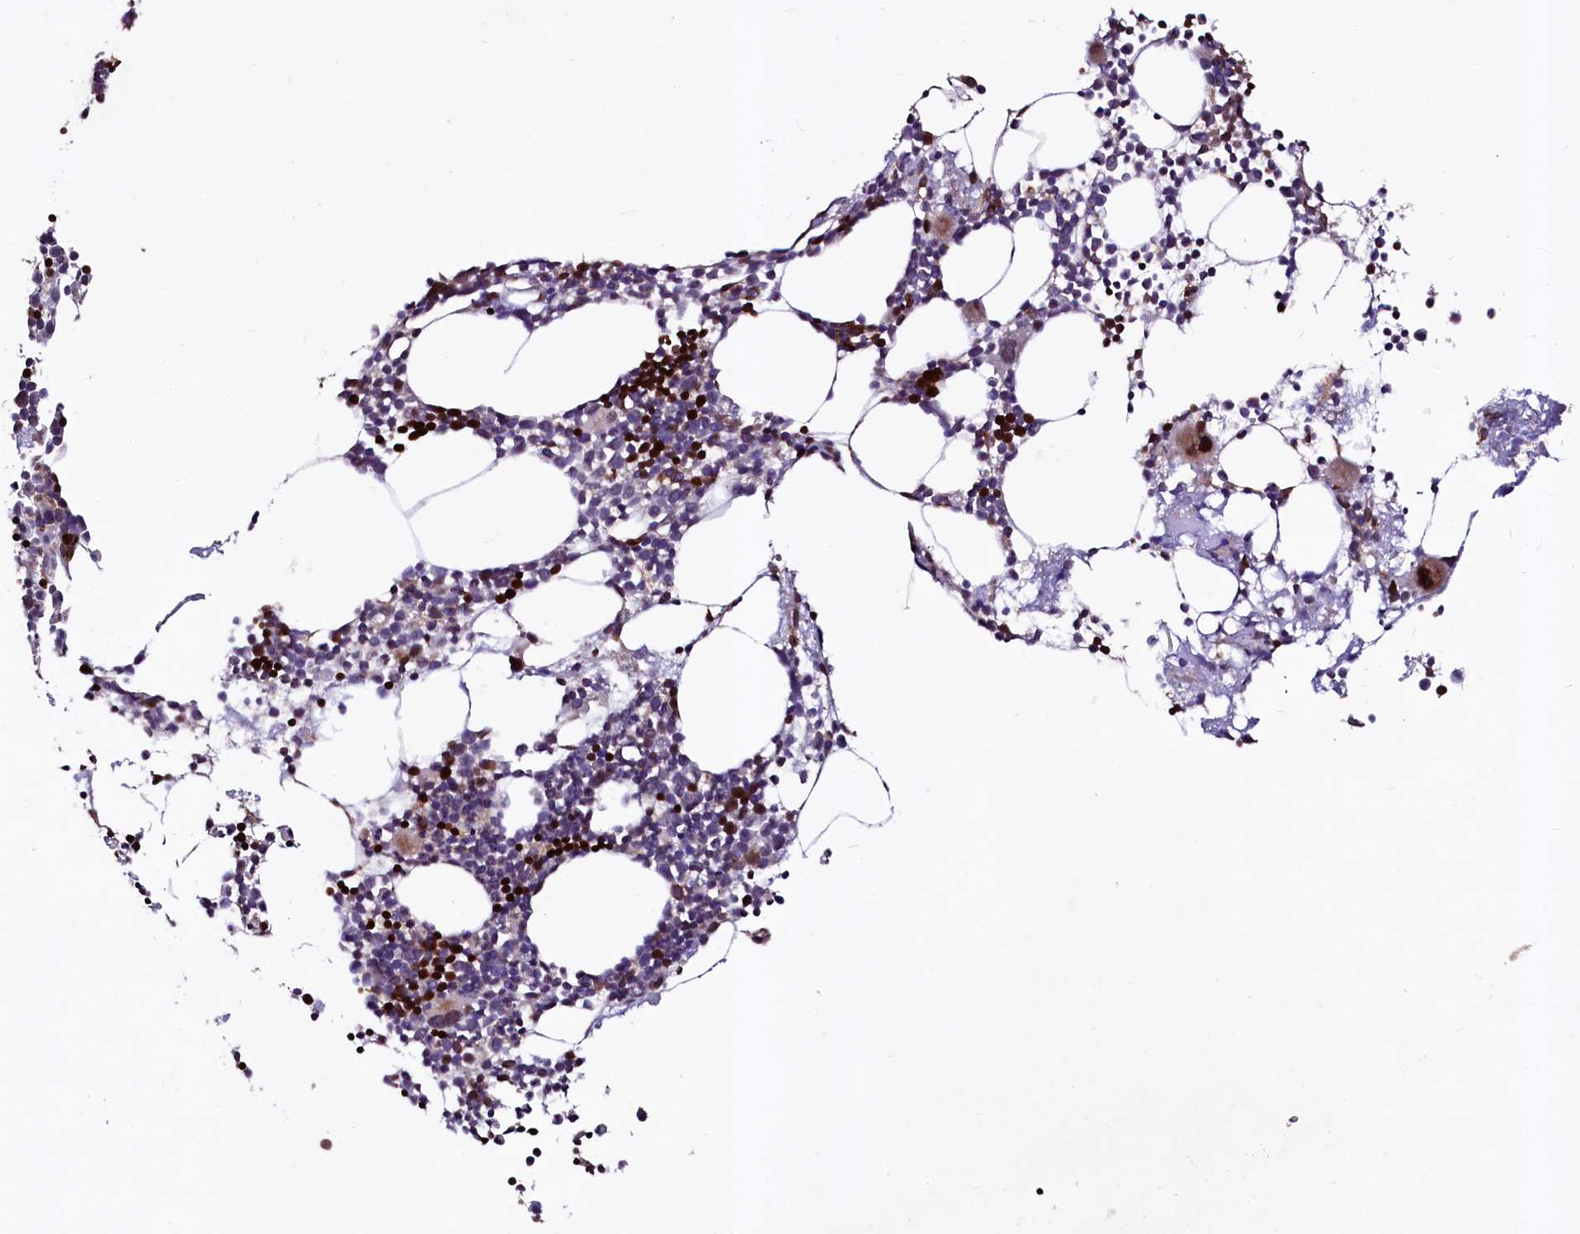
{"staining": {"intensity": "strong", "quantity": "25%-75%", "location": "cytoplasmic/membranous,nuclear"}, "tissue": "bone marrow", "cell_type": "Hematopoietic cells", "image_type": "normal", "snomed": [{"axis": "morphology", "description": "Normal tissue, NOS"}, {"axis": "topography", "description": "Bone marrow"}], "caption": "Approximately 25%-75% of hematopoietic cells in normal bone marrow display strong cytoplasmic/membranous,nuclear protein positivity as visualized by brown immunohistochemical staining.", "gene": "C5orf15", "patient": {"sex": "female", "age": 52}}